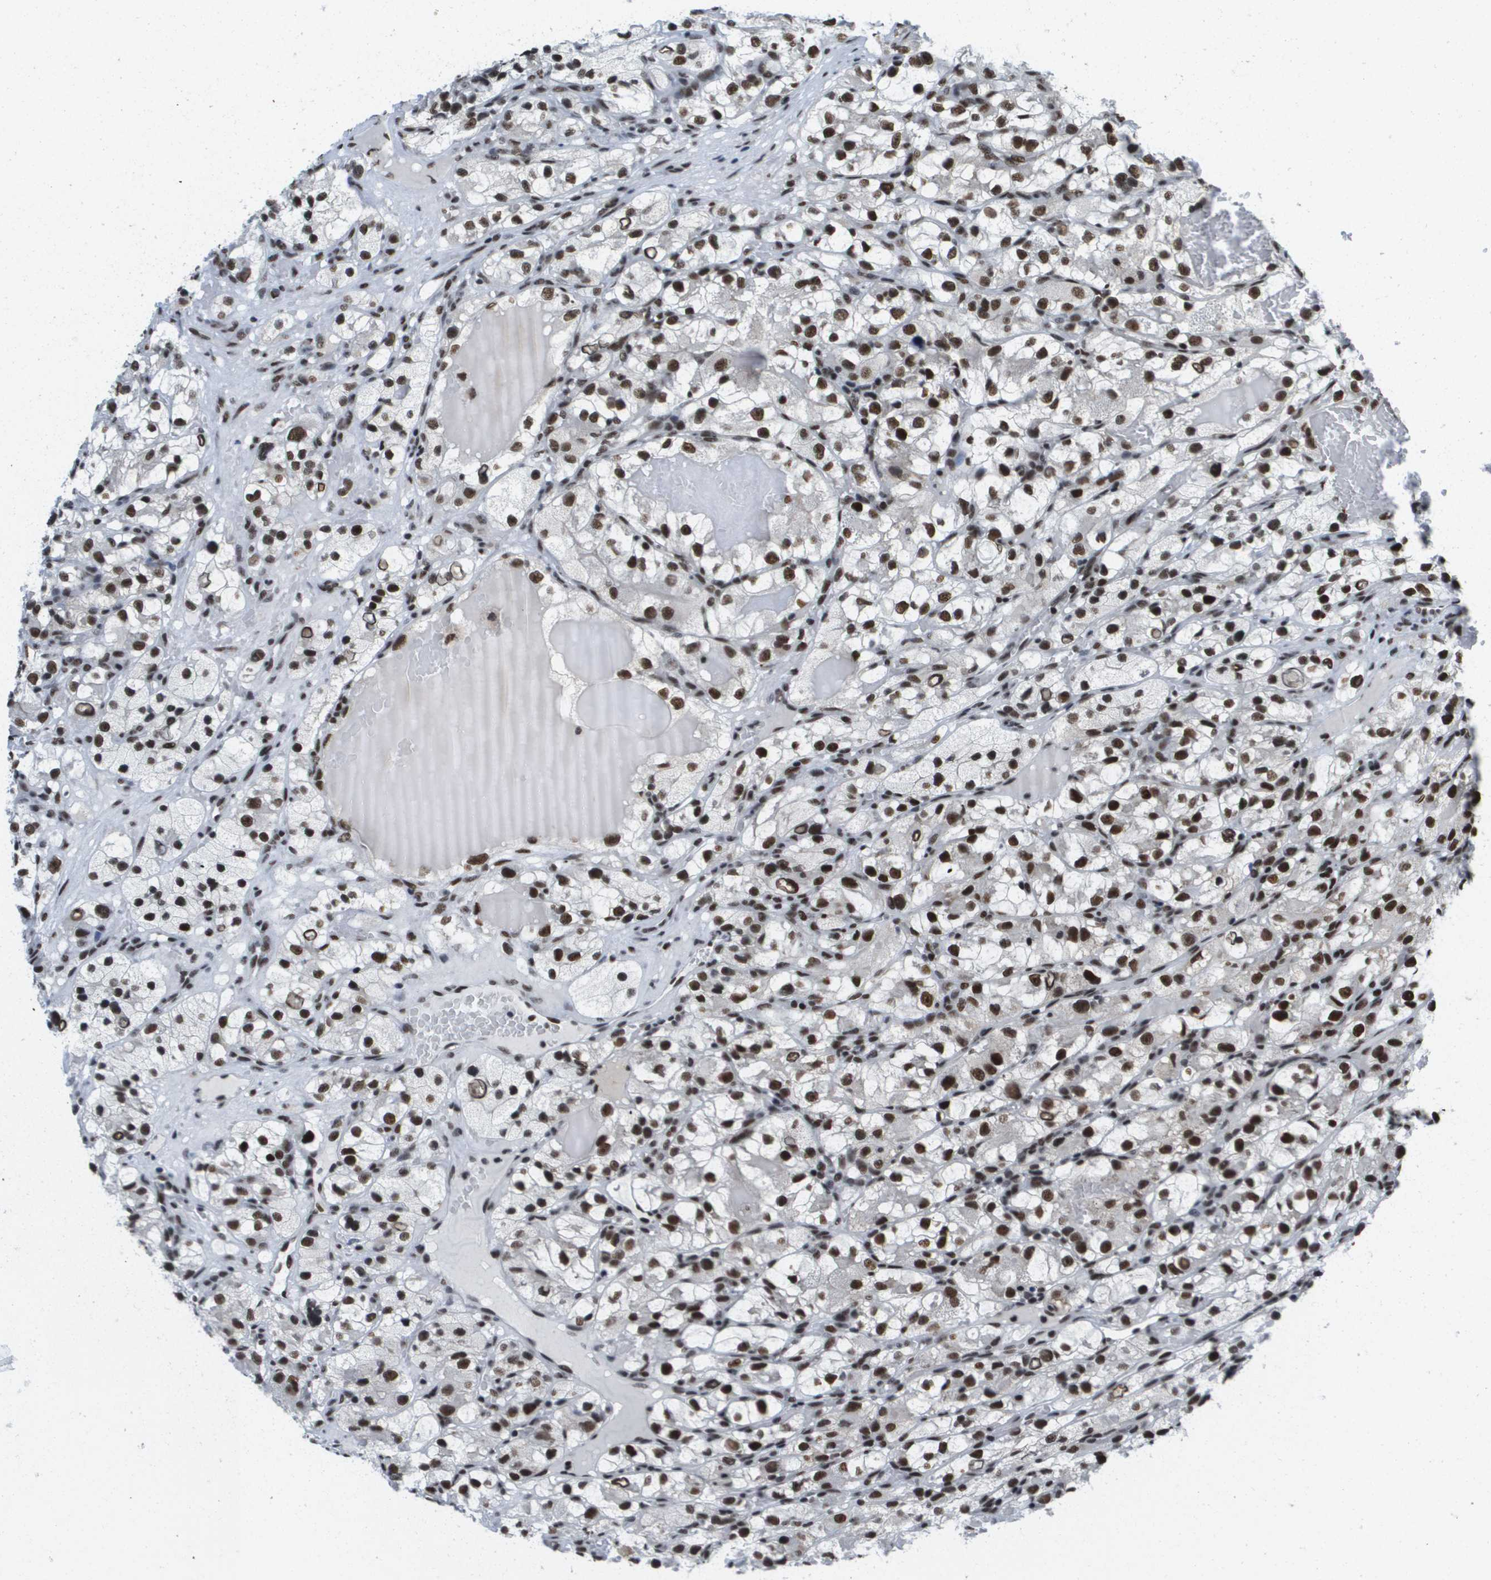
{"staining": {"intensity": "strong", "quantity": ">75%", "location": "nuclear"}, "tissue": "renal cancer", "cell_type": "Tumor cells", "image_type": "cancer", "snomed": [{"axis": "morphology", "description": "Adenocarcinoma, NOS"}, {"axis": "topography", "description": "Kidney"}], "caption": "Renal adenocarcinoma stained with a brown dye demonstrates strong nuclear positive expression in about >75% of tumor cells.", "gene": "NSRP1", "patient": {"sex": "female", "age": 57}}